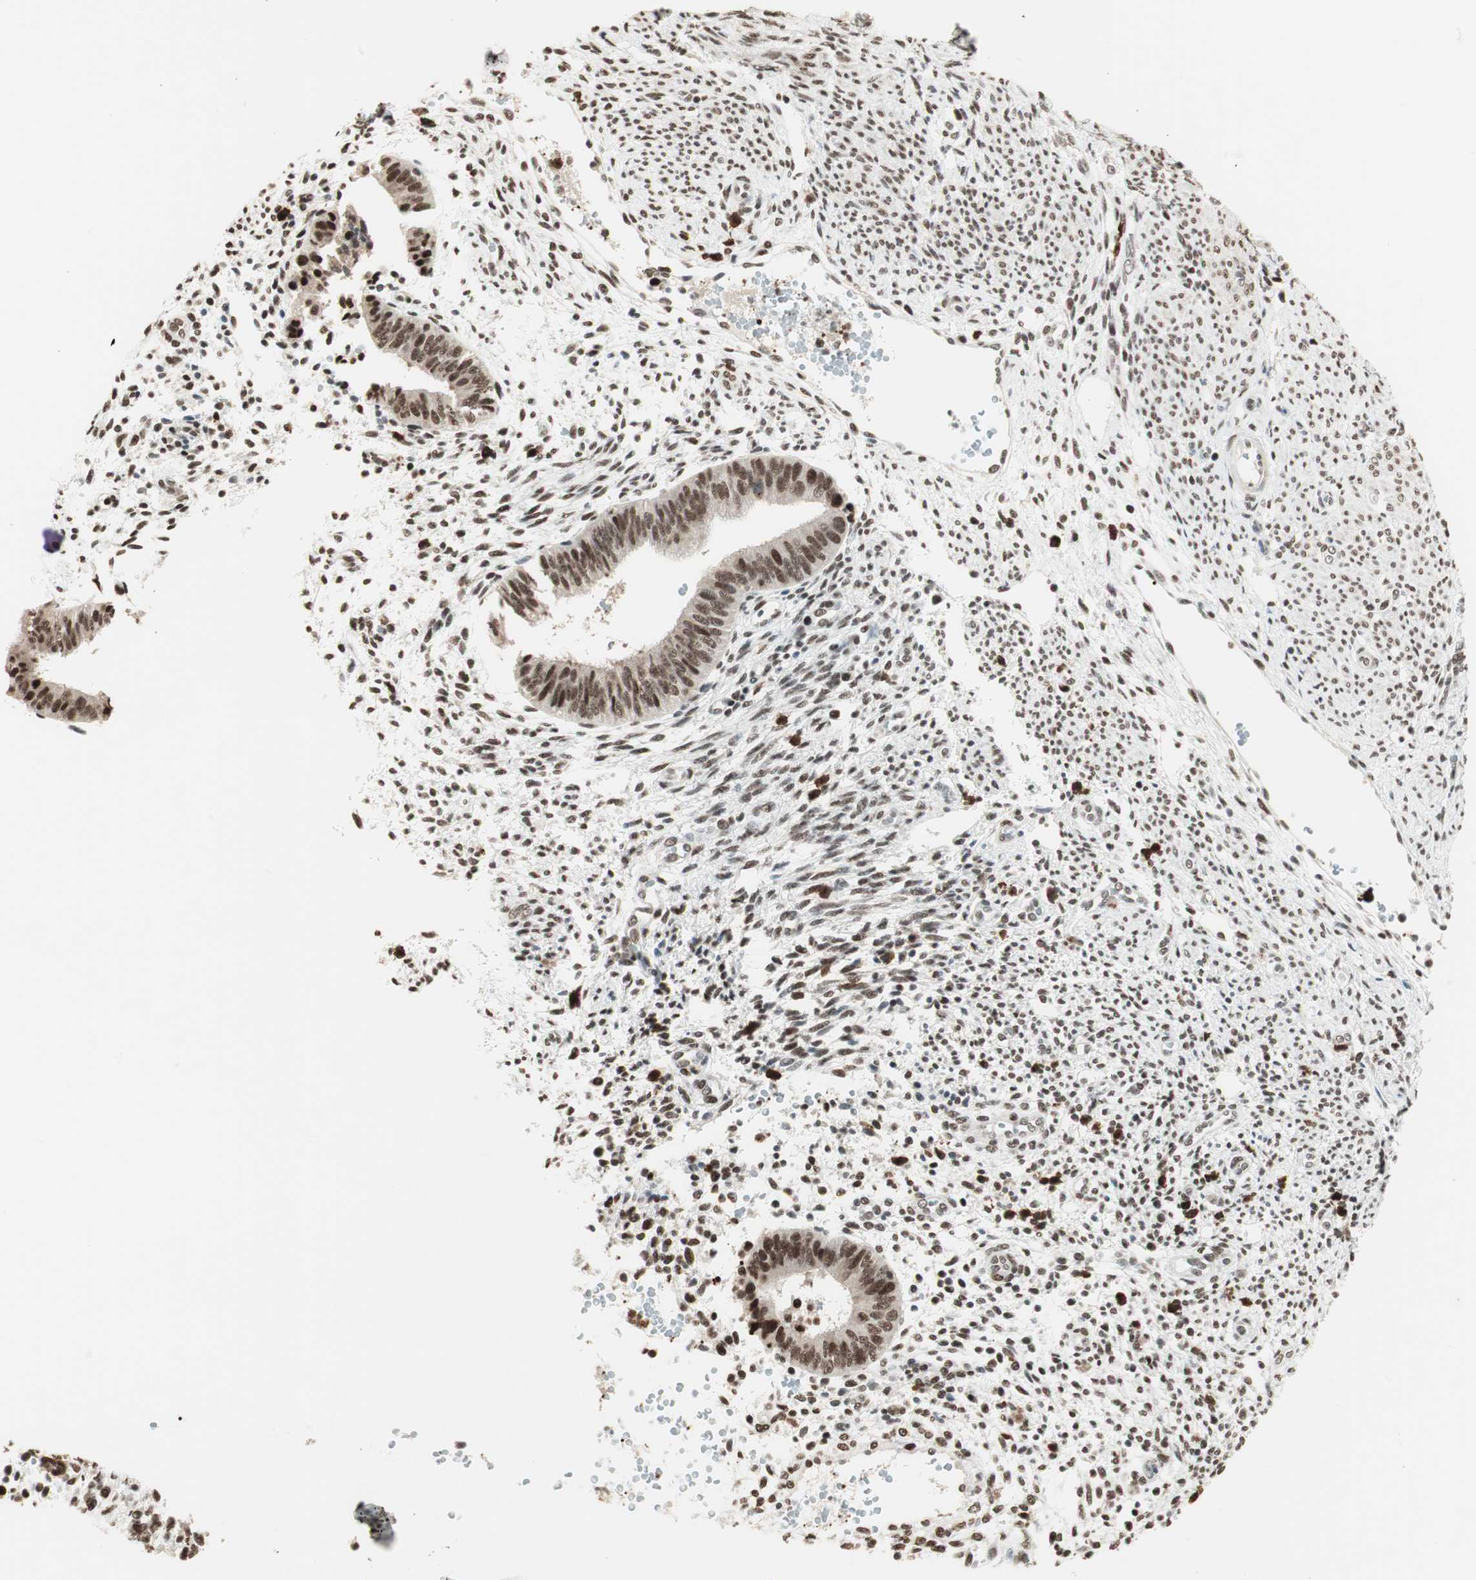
{"staining": {"intensity": "strong", "quantity": "25%-75%", "location": "nuclear"}, "tissue": "endometrium", "cell_type": "Cells in endometrial stroma", "image_type": "normal", "snomed": [{"axis": "morphology", "description": "Normal tissue, NOS"}, {"axis": "topography", "description": "Endometrium"}], "caption": "Cells in endometrial stroma show high levels of strong nuclear expression in approximately 25%-75% of cells in unremarkable human endometrium.", "gene": "SMARCE1", "patient": {"sex": "female", "age": 35}}